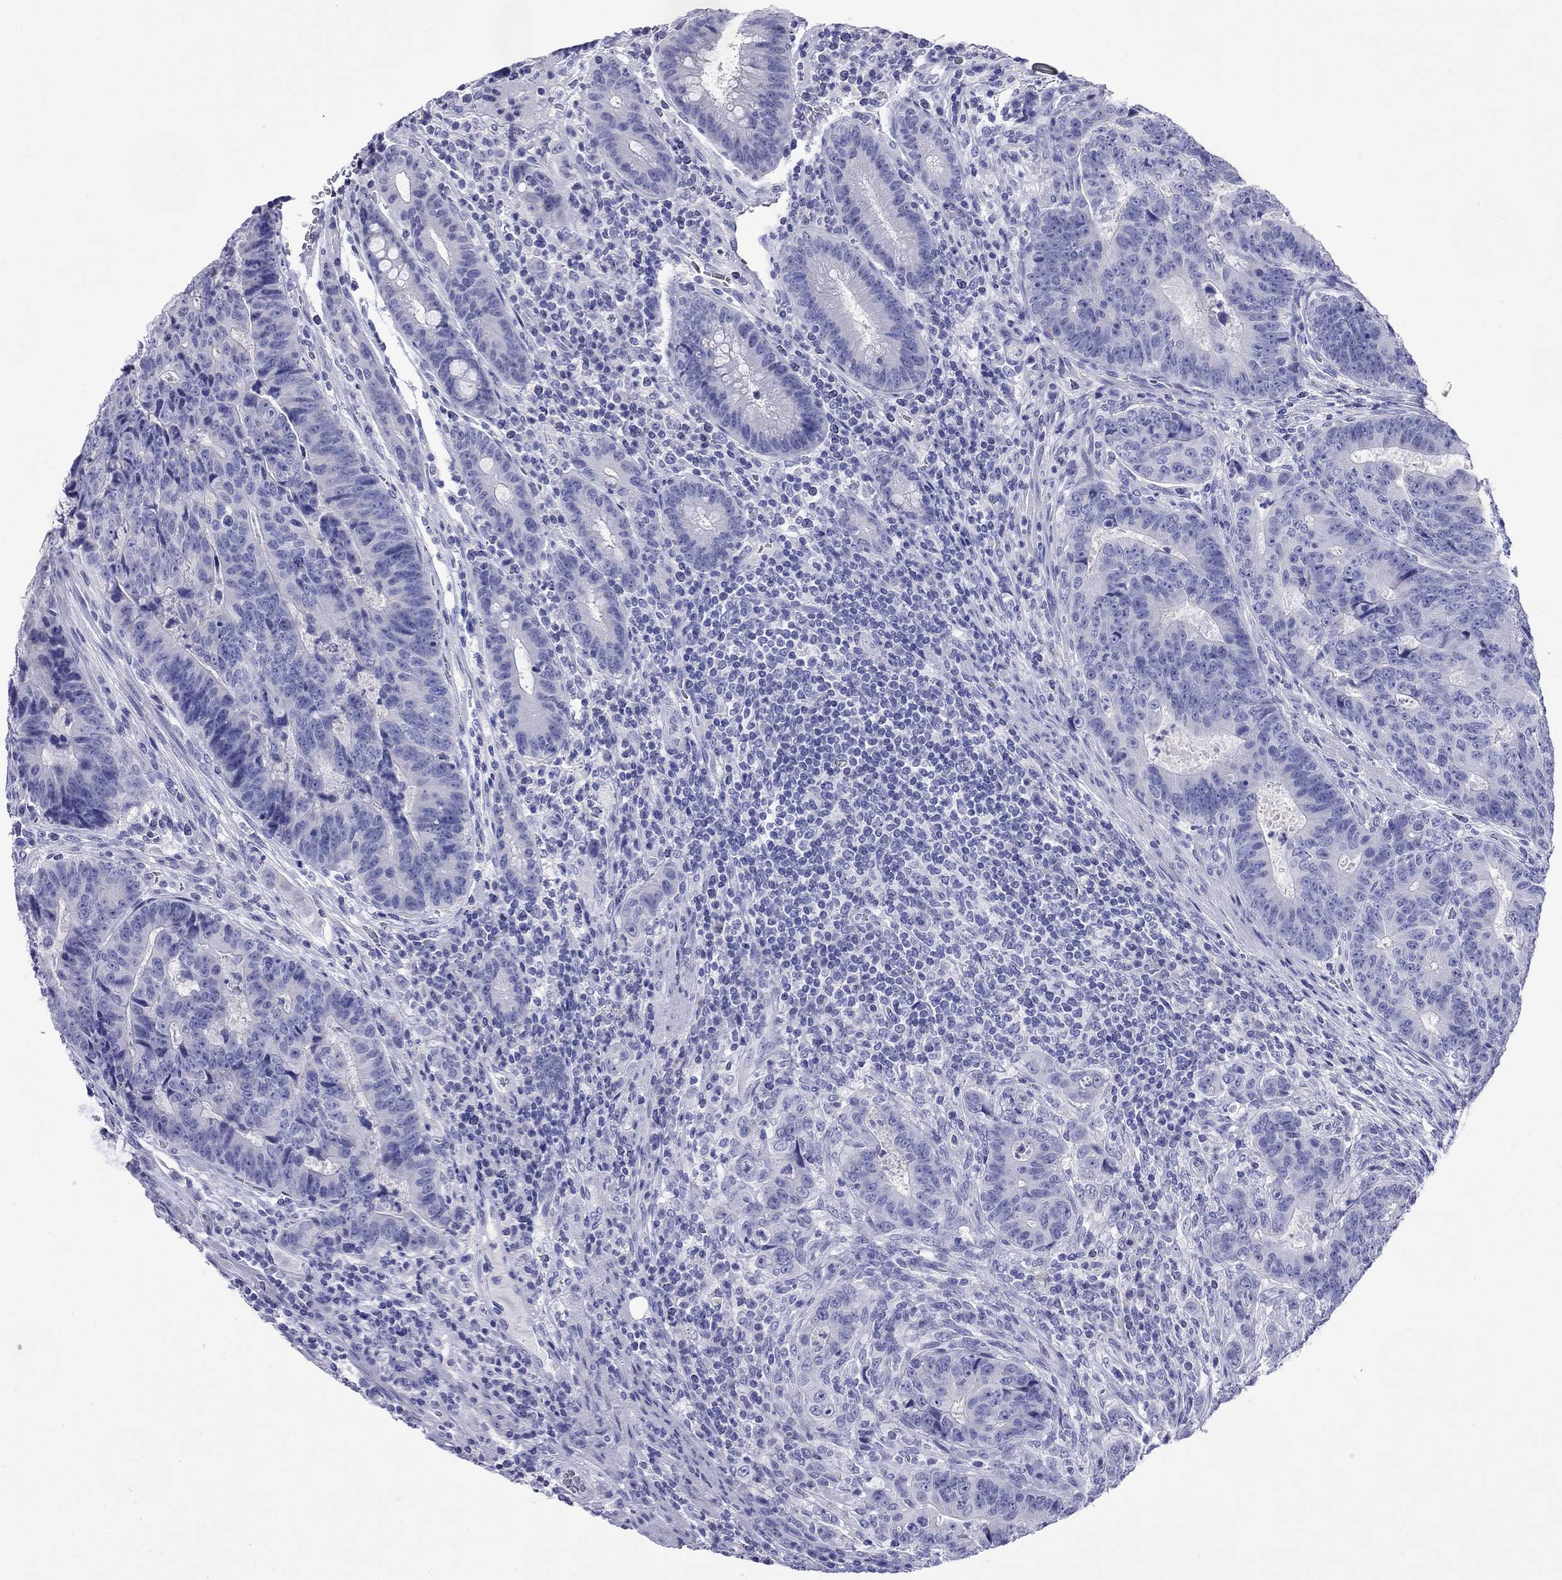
{"staining": {"intensity": "negative", "quantity": "none", "location": "none"}, "tissue": "colorectal cancer", "cell_type": "Tumor cells", "image_type": "cancer", "snomed": [{"axis": "morphology", "description": "Adenocarcinoma, NOS"}, {"axis": "topography", "description": "Colon"}], "caption": "This micrograph is of colorectal adenocarcinoma stained with immunohistochemistry (IHC) to label a protein in brown with the nuclei are counter-stained blue. There is no expression in tumor cells. (Stains: DAB IHC with hematoxylin counter stain, Microscopy: brightfield microscopy at high magnification).", "gene": "FIGLA", "patient": {"sex": "female", "age": 48}}